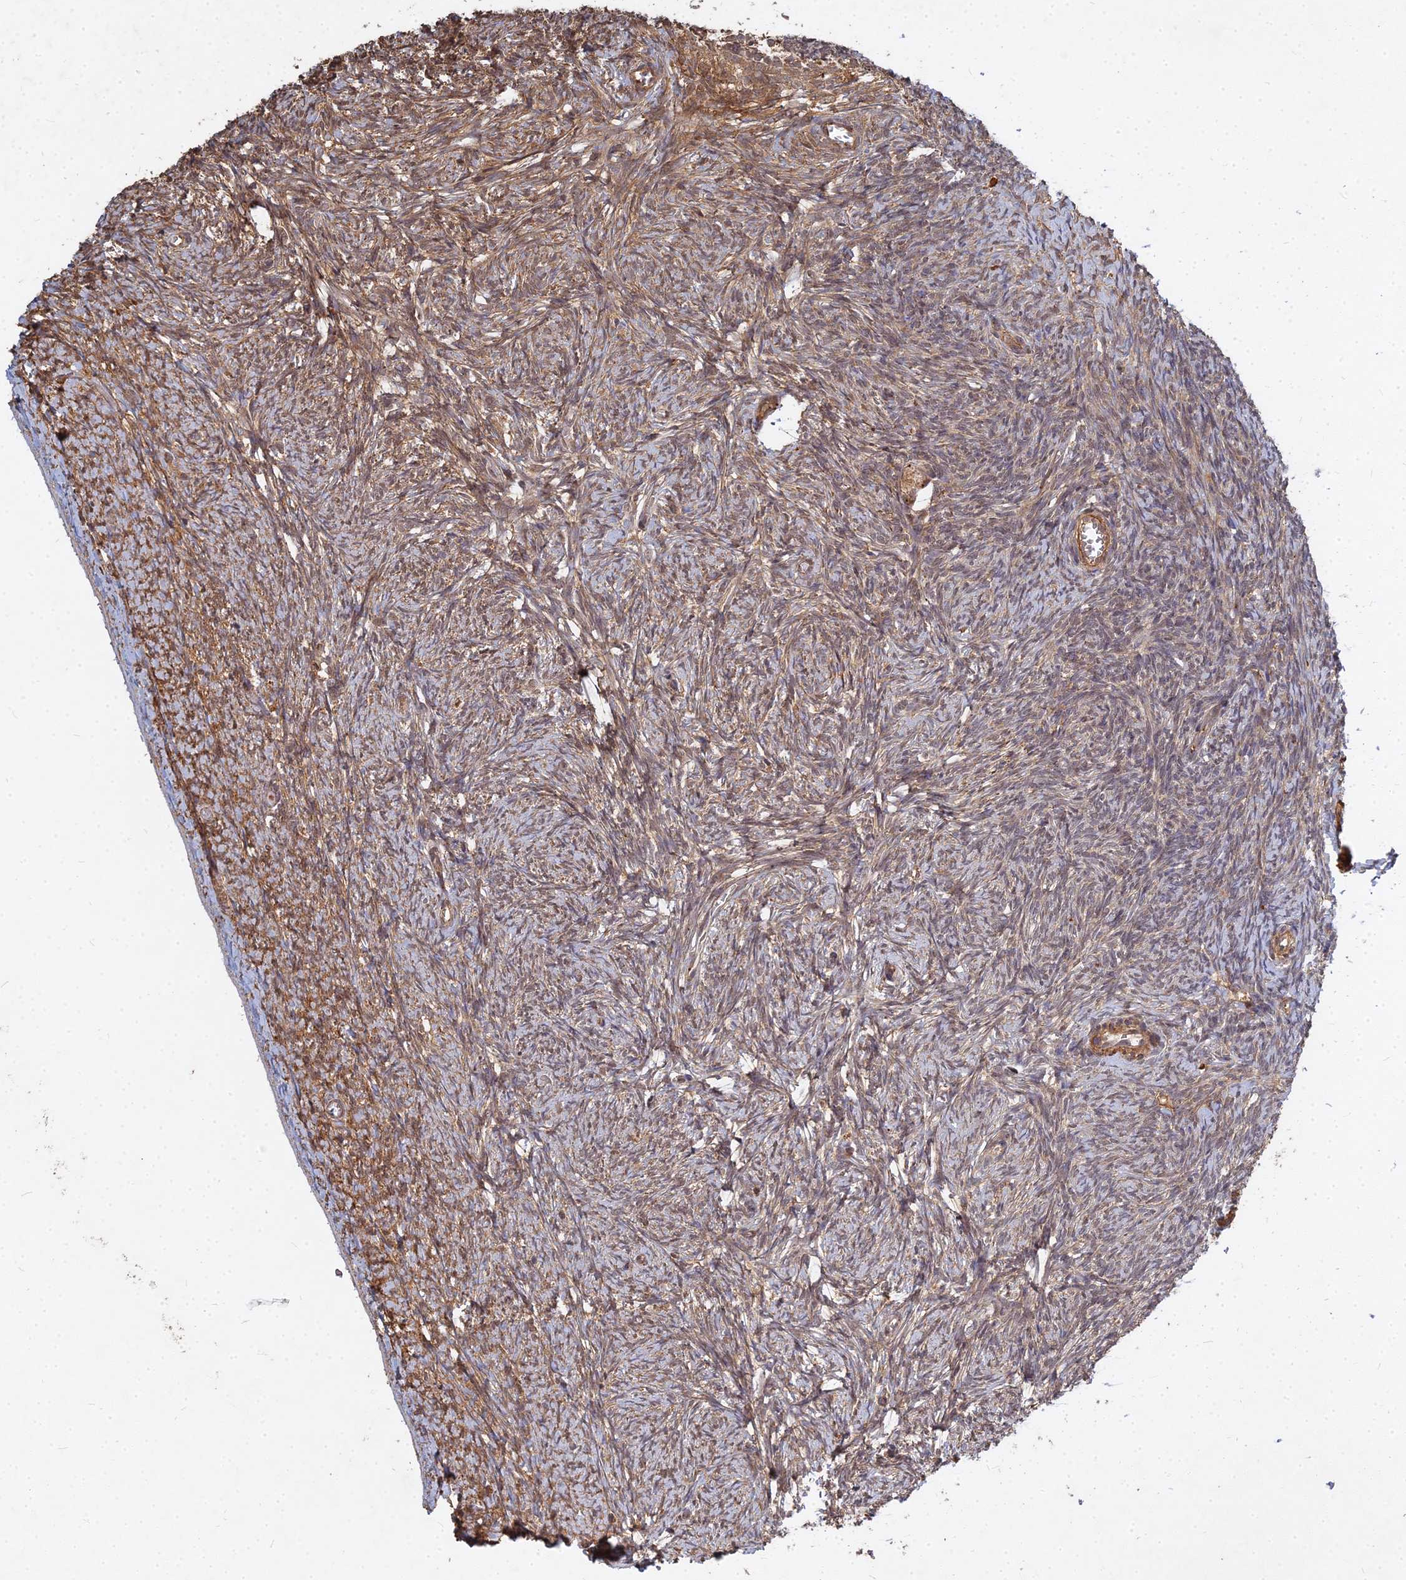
{"staining": {"intensity": "moderate", "quantity": ">75%", "location": "cytoplasmic/membranous"}, "tissue": "ovary", "cell_type": "Ovarian stroma cells", "image_type": "normal", "snomed": [{"axis": "morphology", "description": "Normal tissue, NOS"}, {"axis": "topography", "description": "Ovary"}], "caption": "The image shows a brown stain indicating the presence of a protein in the cytoplasmic/membranous of ovarian stroma cells in ovary. The protein of interest is stained brown, and the nuclei are stained in blue (DAB (3,3'-diaminobenzidine) IHC with brightfield microscopy, high magnification).", "gene": "UBE2W", "patient": {"sex": "female", "age": 44}}